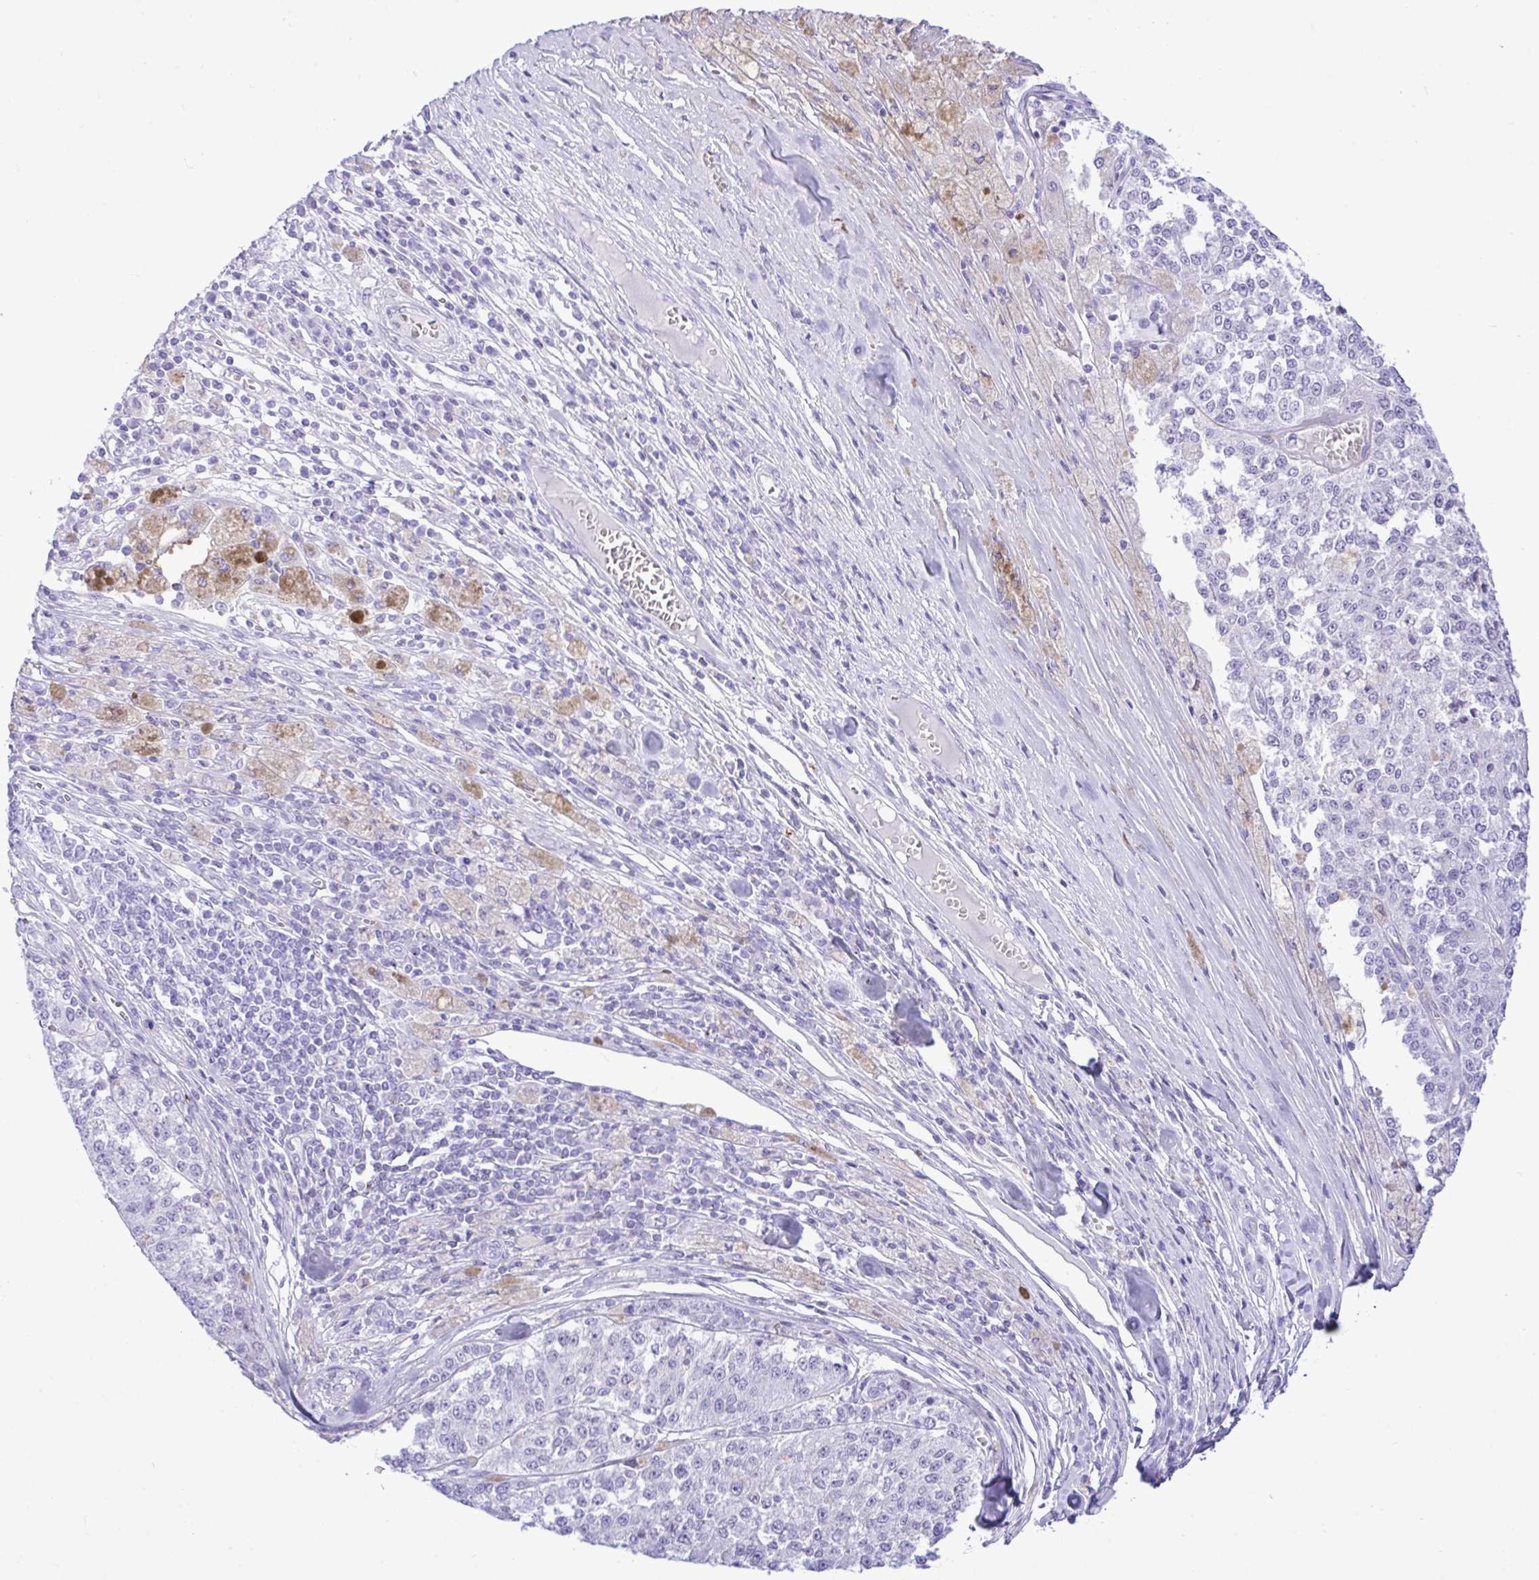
{"staining": {"intensity": "negative", "quantity": "none", "location": "none"}, "tissue": "melanoma", "cell_type": "Tumor cells", "image_type": "cancer", "snomed": [{"axis": "morphology", "description": "Malignant melanoma, Metastatic site"}, {"axis": "topography", "description": "Lymph node"}], "caption": "Immunohistochemical staining of melanoma reveals no significant staining in tumor cells.", "gene": "SELENOV", "patient": {"sex": "female", "age": 64}}